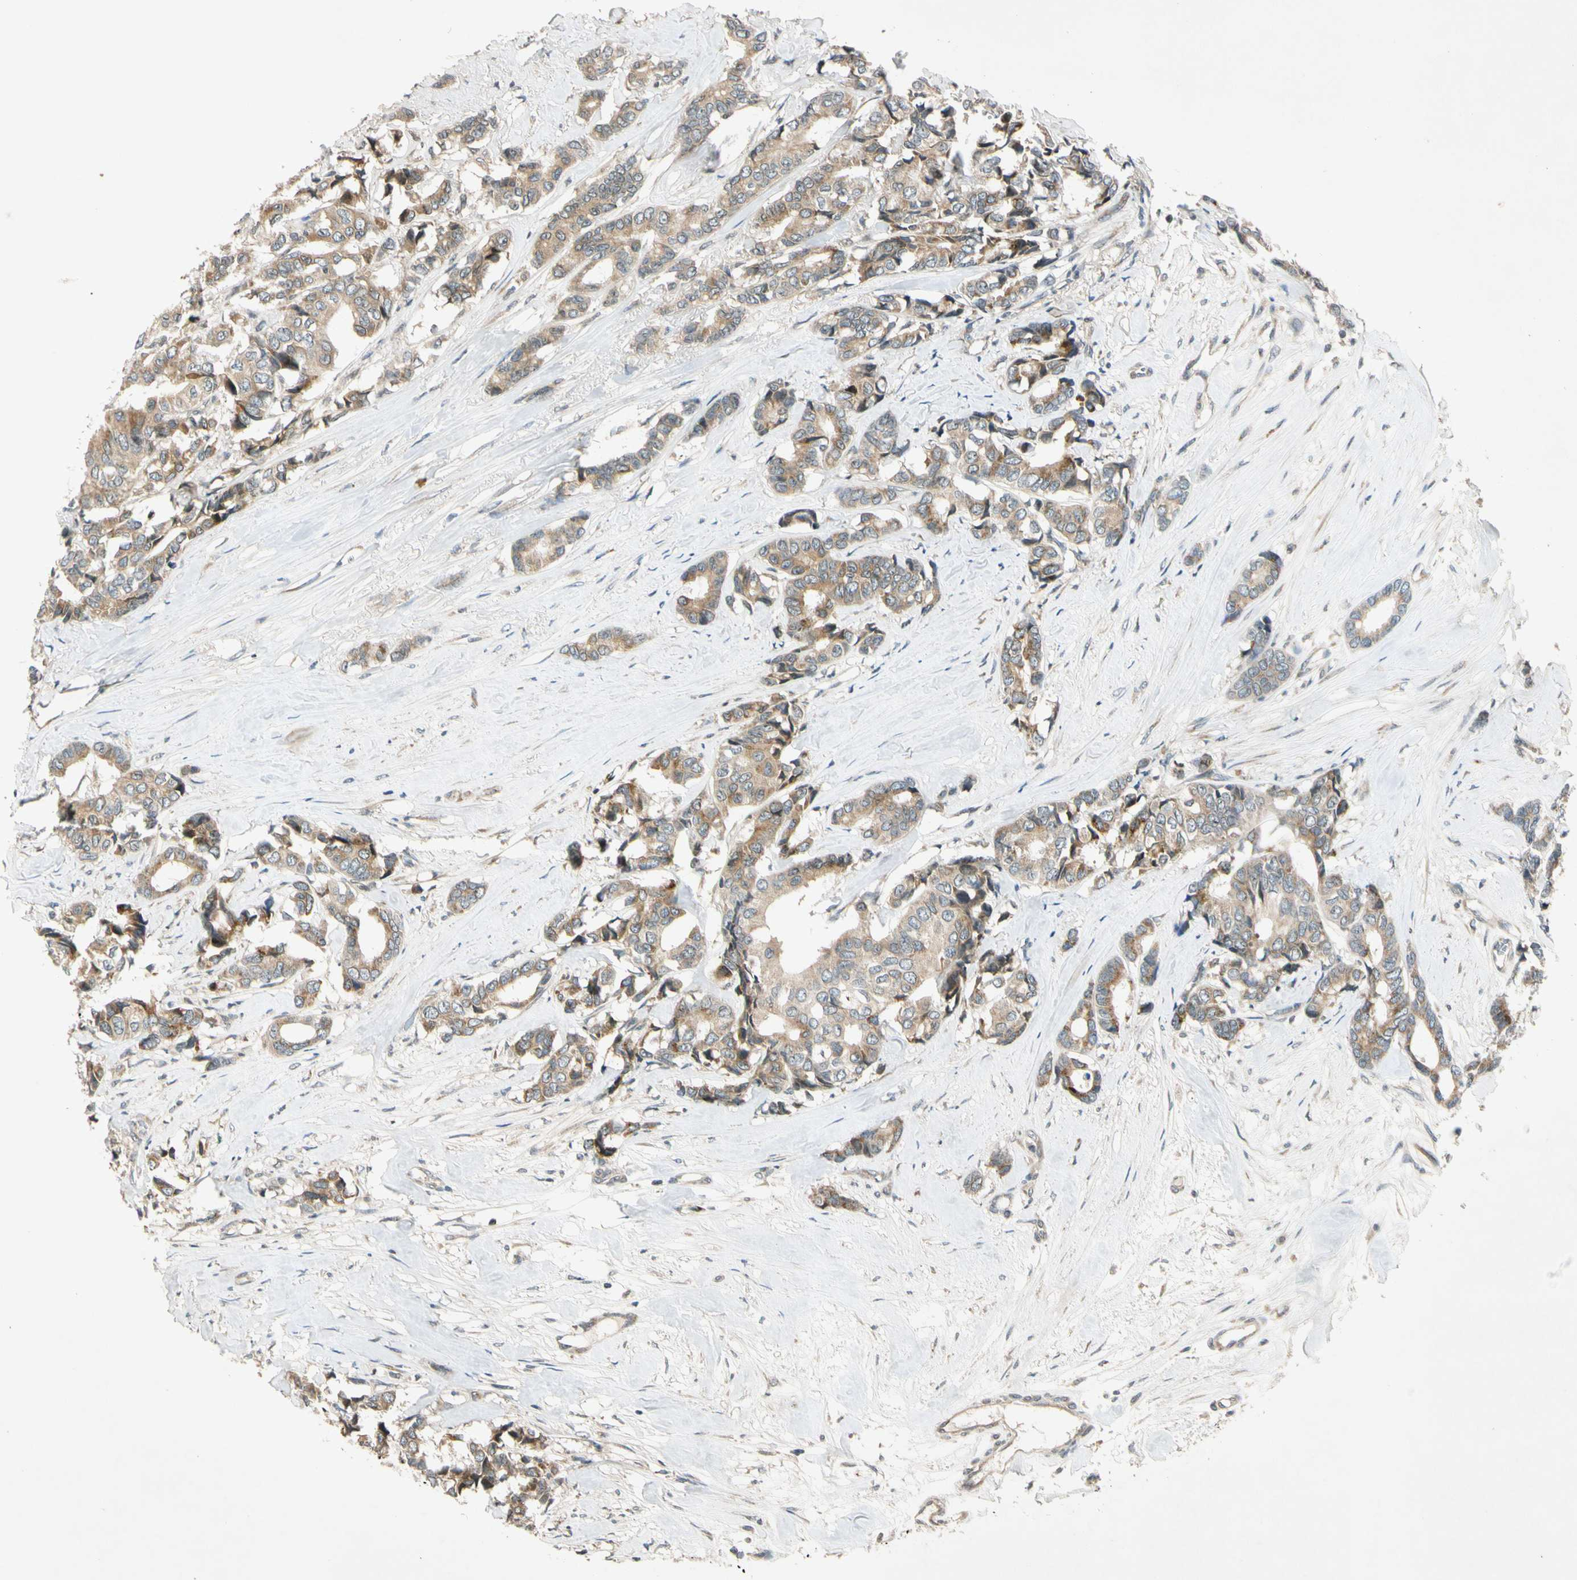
{"staining": {"intensity": "moderate", "quantity": ">75%", "location": "cytoplasmic/membranous"}, "tissue": "breast cancer", "cell_type": "Tumor cells", "image_type": "cancer", "snomed": [{"axis": "morphology", "description": "Duct carcinoma"}, {"axis": "topography", "description": "Breast"}], "caption": "Brown immunohistochemical staining in human breast infiltrating ductal carcinoma exhibits moderate cytoplasmic/membranous positivity in approximately >75% of tumor cells.", "gene": "RPS6KB2", "patient": {"sex": "female", "age": 87}}